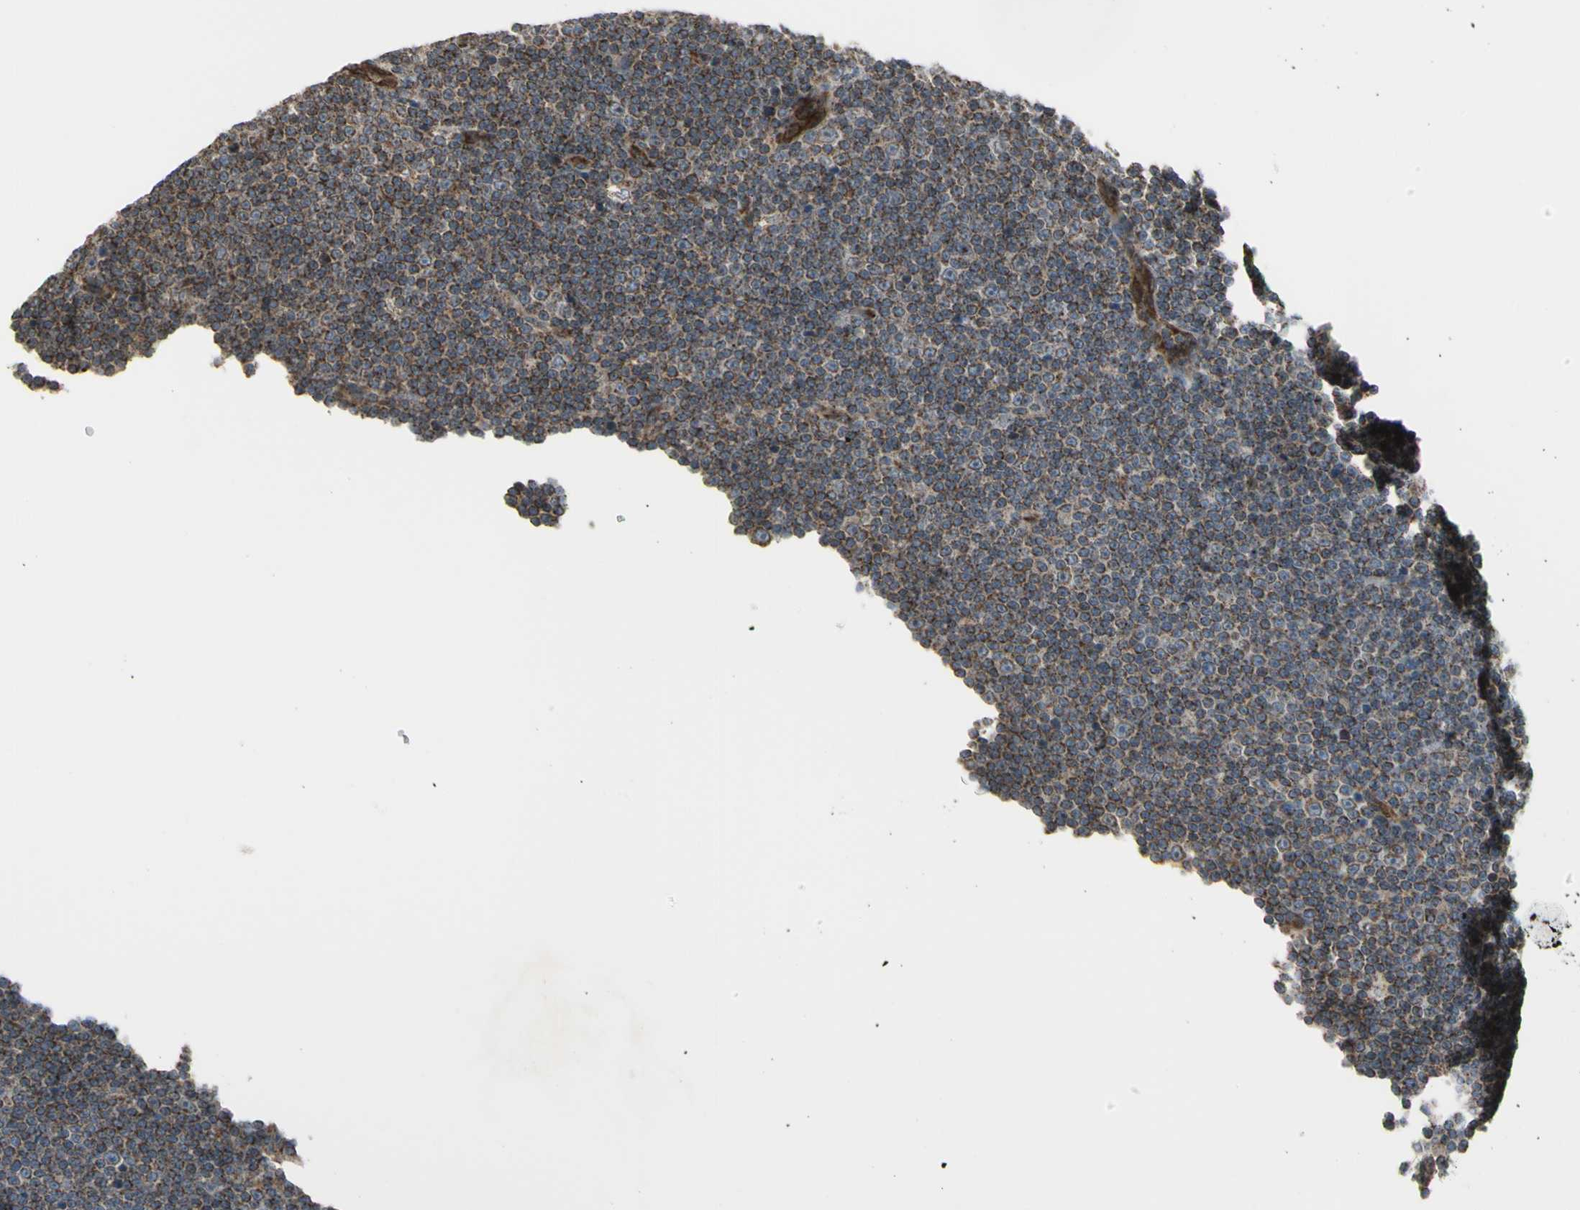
{"staining": {"intensity": "moderate", "quantity": ">75%", "location": "cytoplasmic/membranous"}, "tissue": "lymphoma", "cell_type": "Tumor cells", "image_type": "cancer", "snomed": [{"axis": "morphology", "description": "Malignant lymphoma, non-Hodgkin's type, Low grade"}, {"axis": "topography", "description": "Lymph node"}], "caption": "Protein expression analysis of human lymphoma reveals moderate cytoplasmic/membranous positivity in about >75% of tumor cells. (DAB (3,3'-diaminobenzidine) = brown stain, brightfield microscopy at high magnification).", "gene": "SLC39A9", "patient": {"sex": "female", "age": 67}}